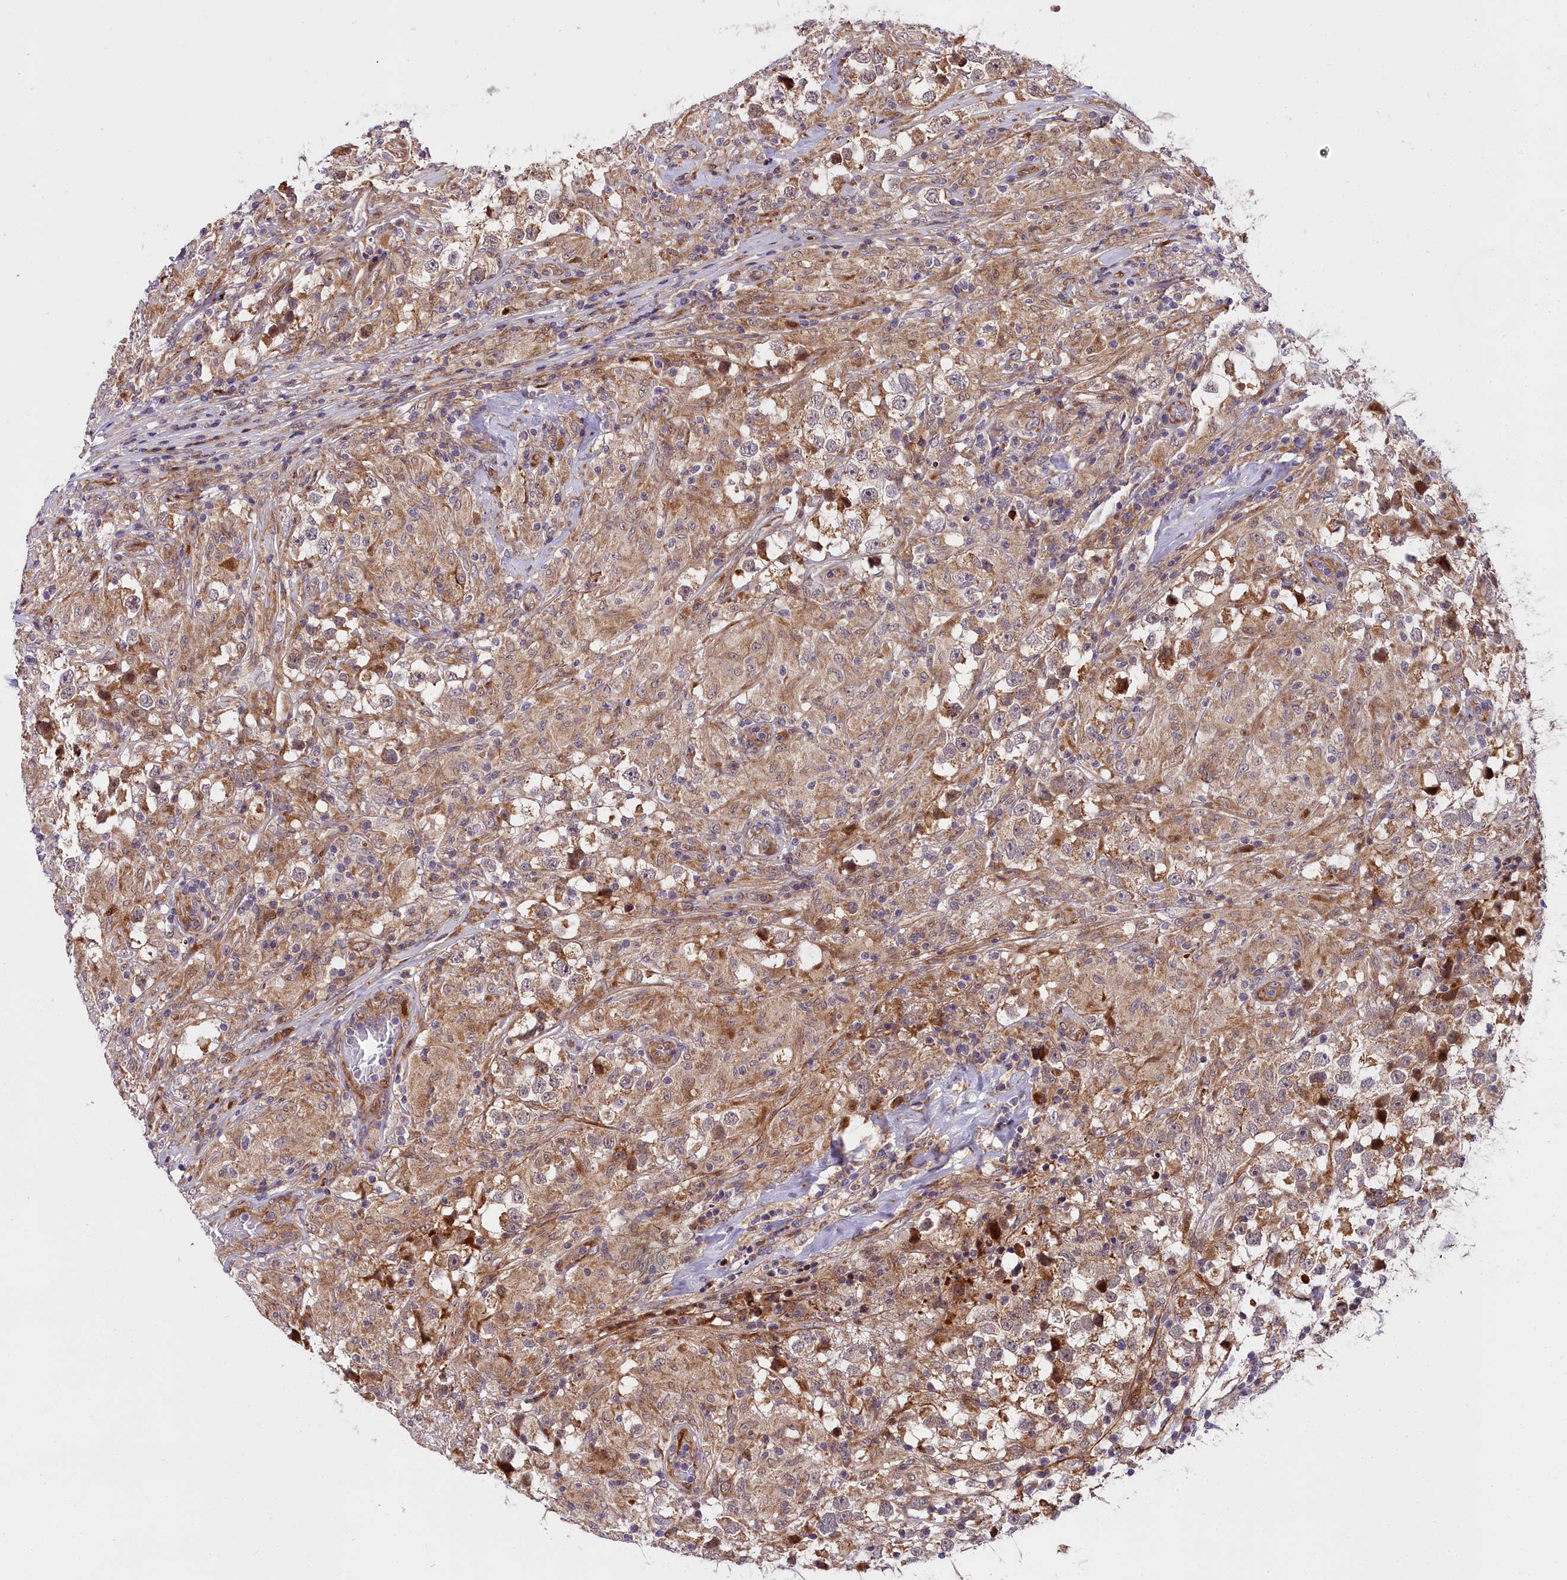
{"staining": {"intensity": "moderate", "quantity": ">75%", "location": "cytoplasmic/membranous"}, "tissue": "testis cancer", "cell_type": "Tumor cells", "image_type": "cancer", "snomed": [{"axis": "morphology", "description": "Seminoma, NOS"}, {"axis": "topography", "description": "Testis"}], "caption": "Immunohistochemical staining of testis seminoma shows medium levels of moderate cytoplasmic/membranous protein staining in about >75% of tumor cells. (Brightfield microscopy of DAB IHC at high magnification).", "gene": "MRPS11", "patient": {"sex": "male", "age": 46}}